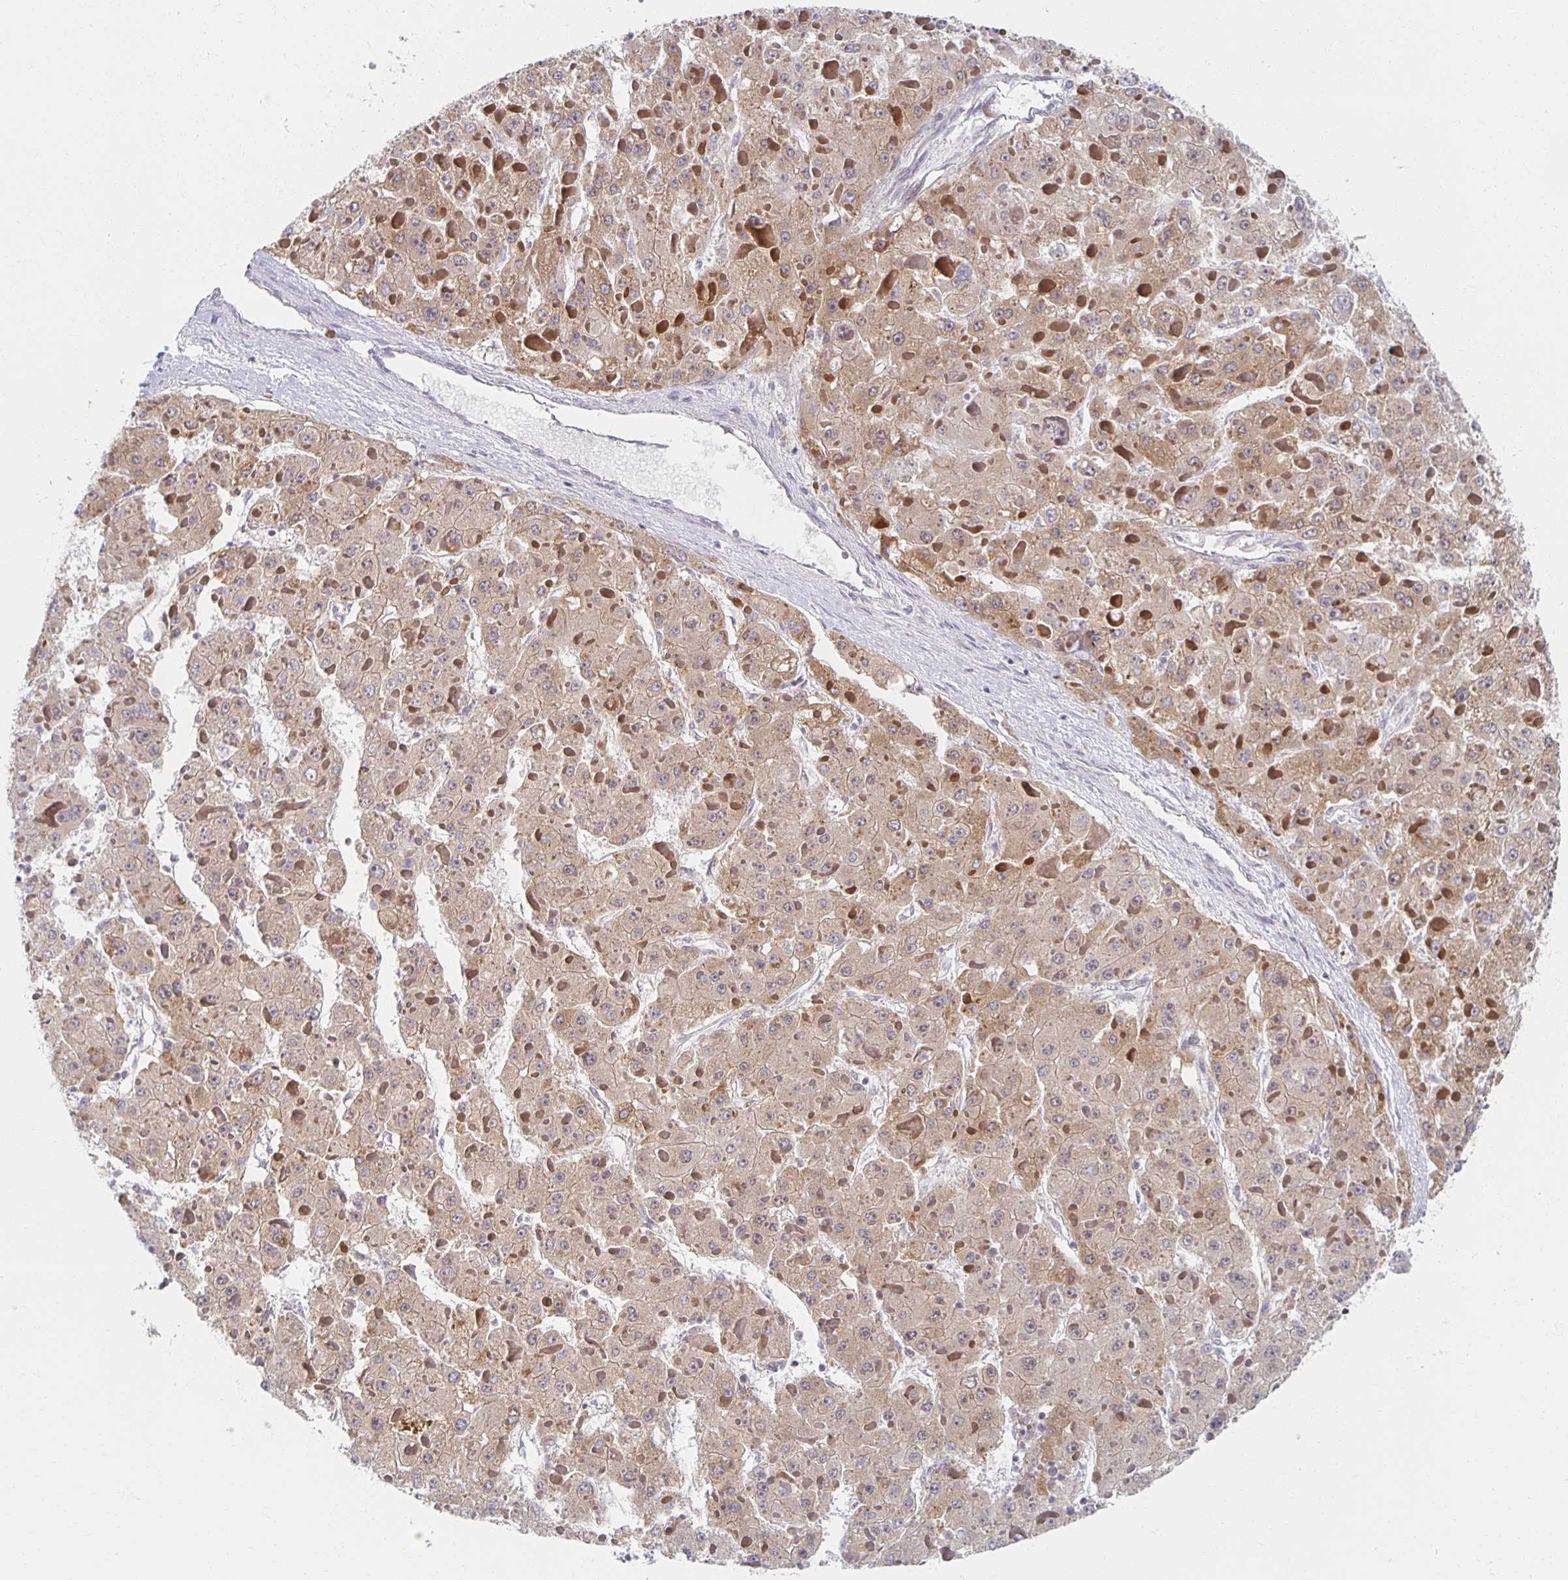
{"staining": {"intensity": "moderate", "quantity": ">75%", "location": "cytoplasmic/membranous"}, "tissue": "liver cancer", "cell_type": "Tumor cells", "image_type": "cancer", "snomed": [{"axis": "morphology", "description": "Carcinoma, Hepatocellular, NOS"}, {"axis": "topography", "description": "Liver"}], "caption": "Immunohistochemistry of human liver cancer shows medium levels of moderate cytoplasmic/membranous staining in about >75% of tumor cells.", "gene": "HCFC1R1", "patient": {"sex": "female", "age": 73}}